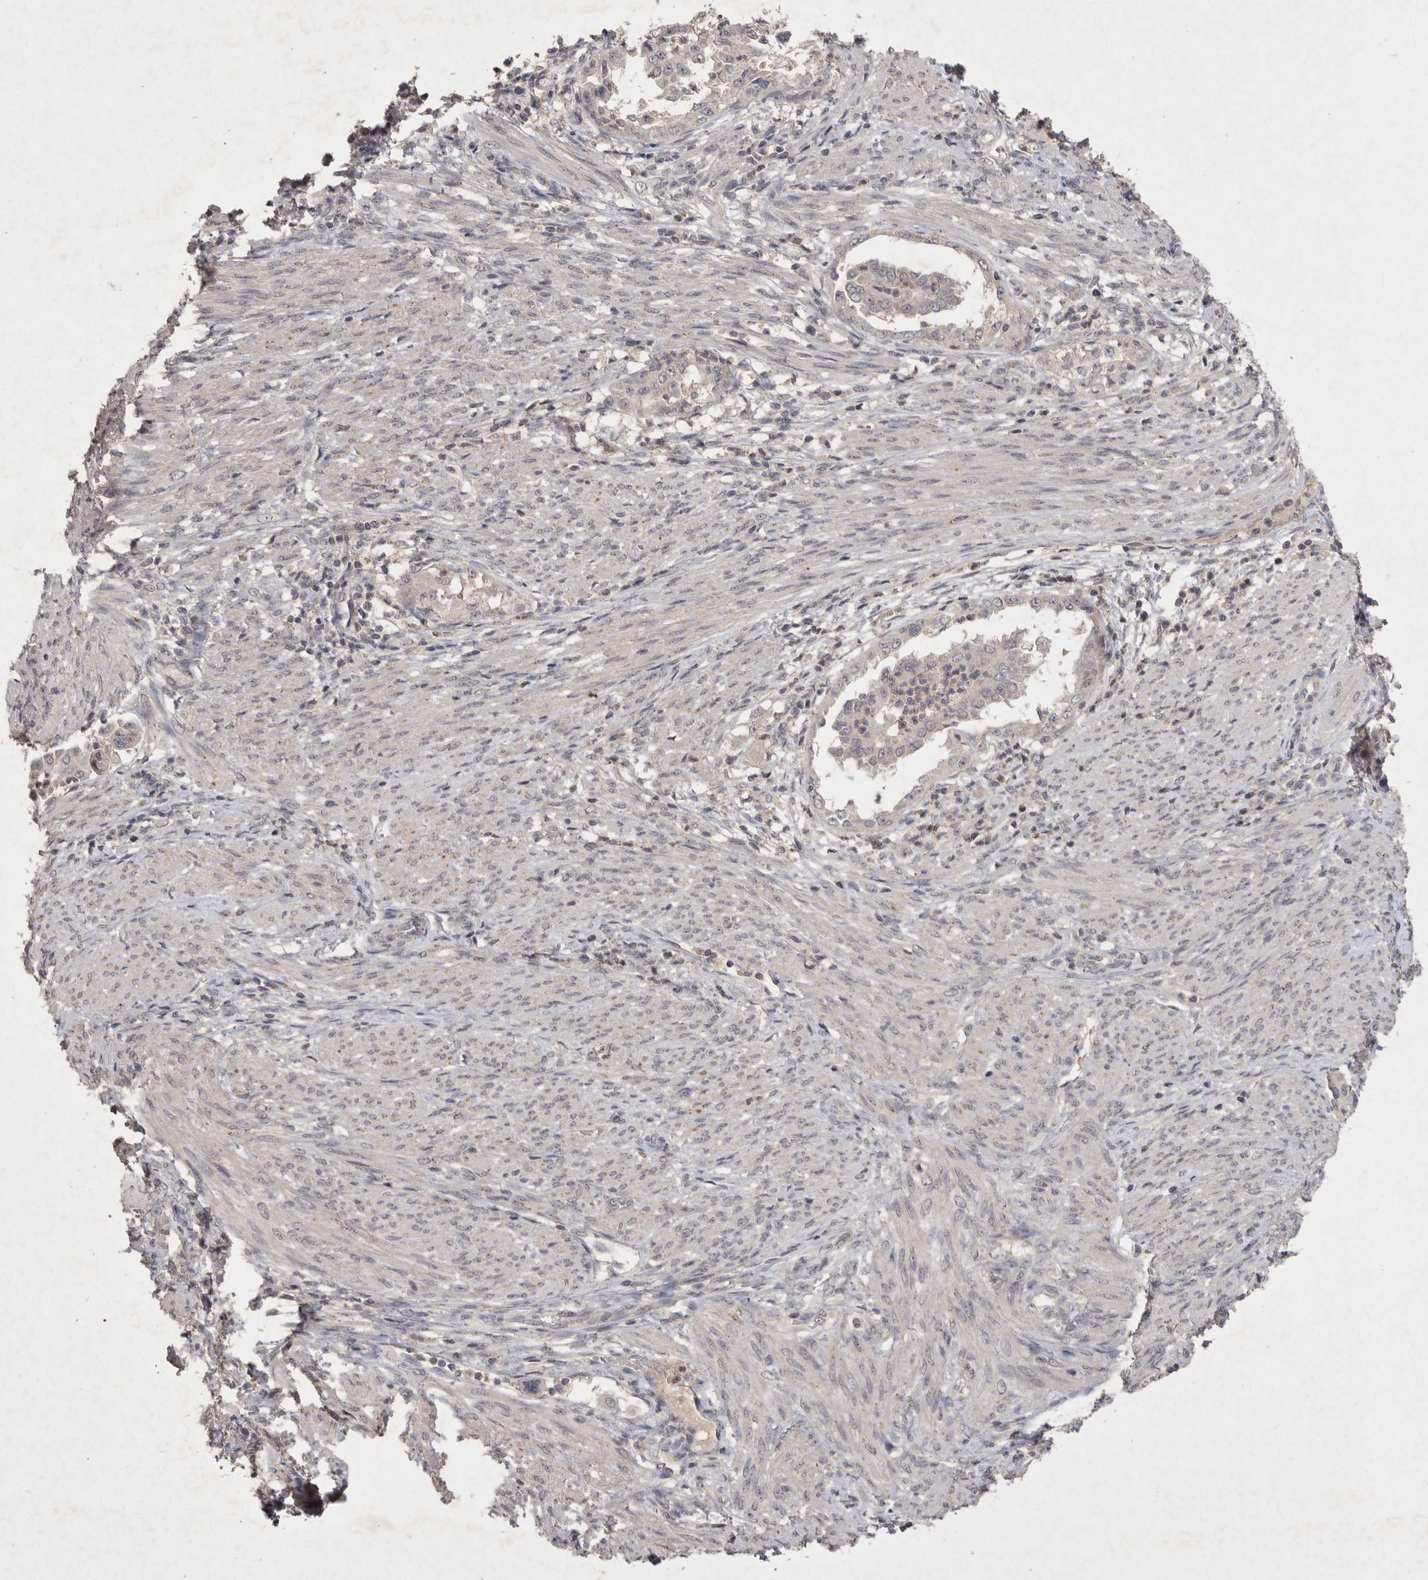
{"staining": {"intensity": "negative", "quantity": "none", "location": "none"}, "tissue": "endometrial cancer", "cell_type": "Tumor cells", "image_type": "cancer", "snomed": [{"axis": "morphology", "description": "Adenocarcinoma, NOS"}, {"axis": "topography", "description": "Endometrium"}], "caption": "There is no significant staining in tumor cells of endometrial adenocarcinoma.", "gene": "APLNR", "patient": {"sex": "female", "age": 85}}